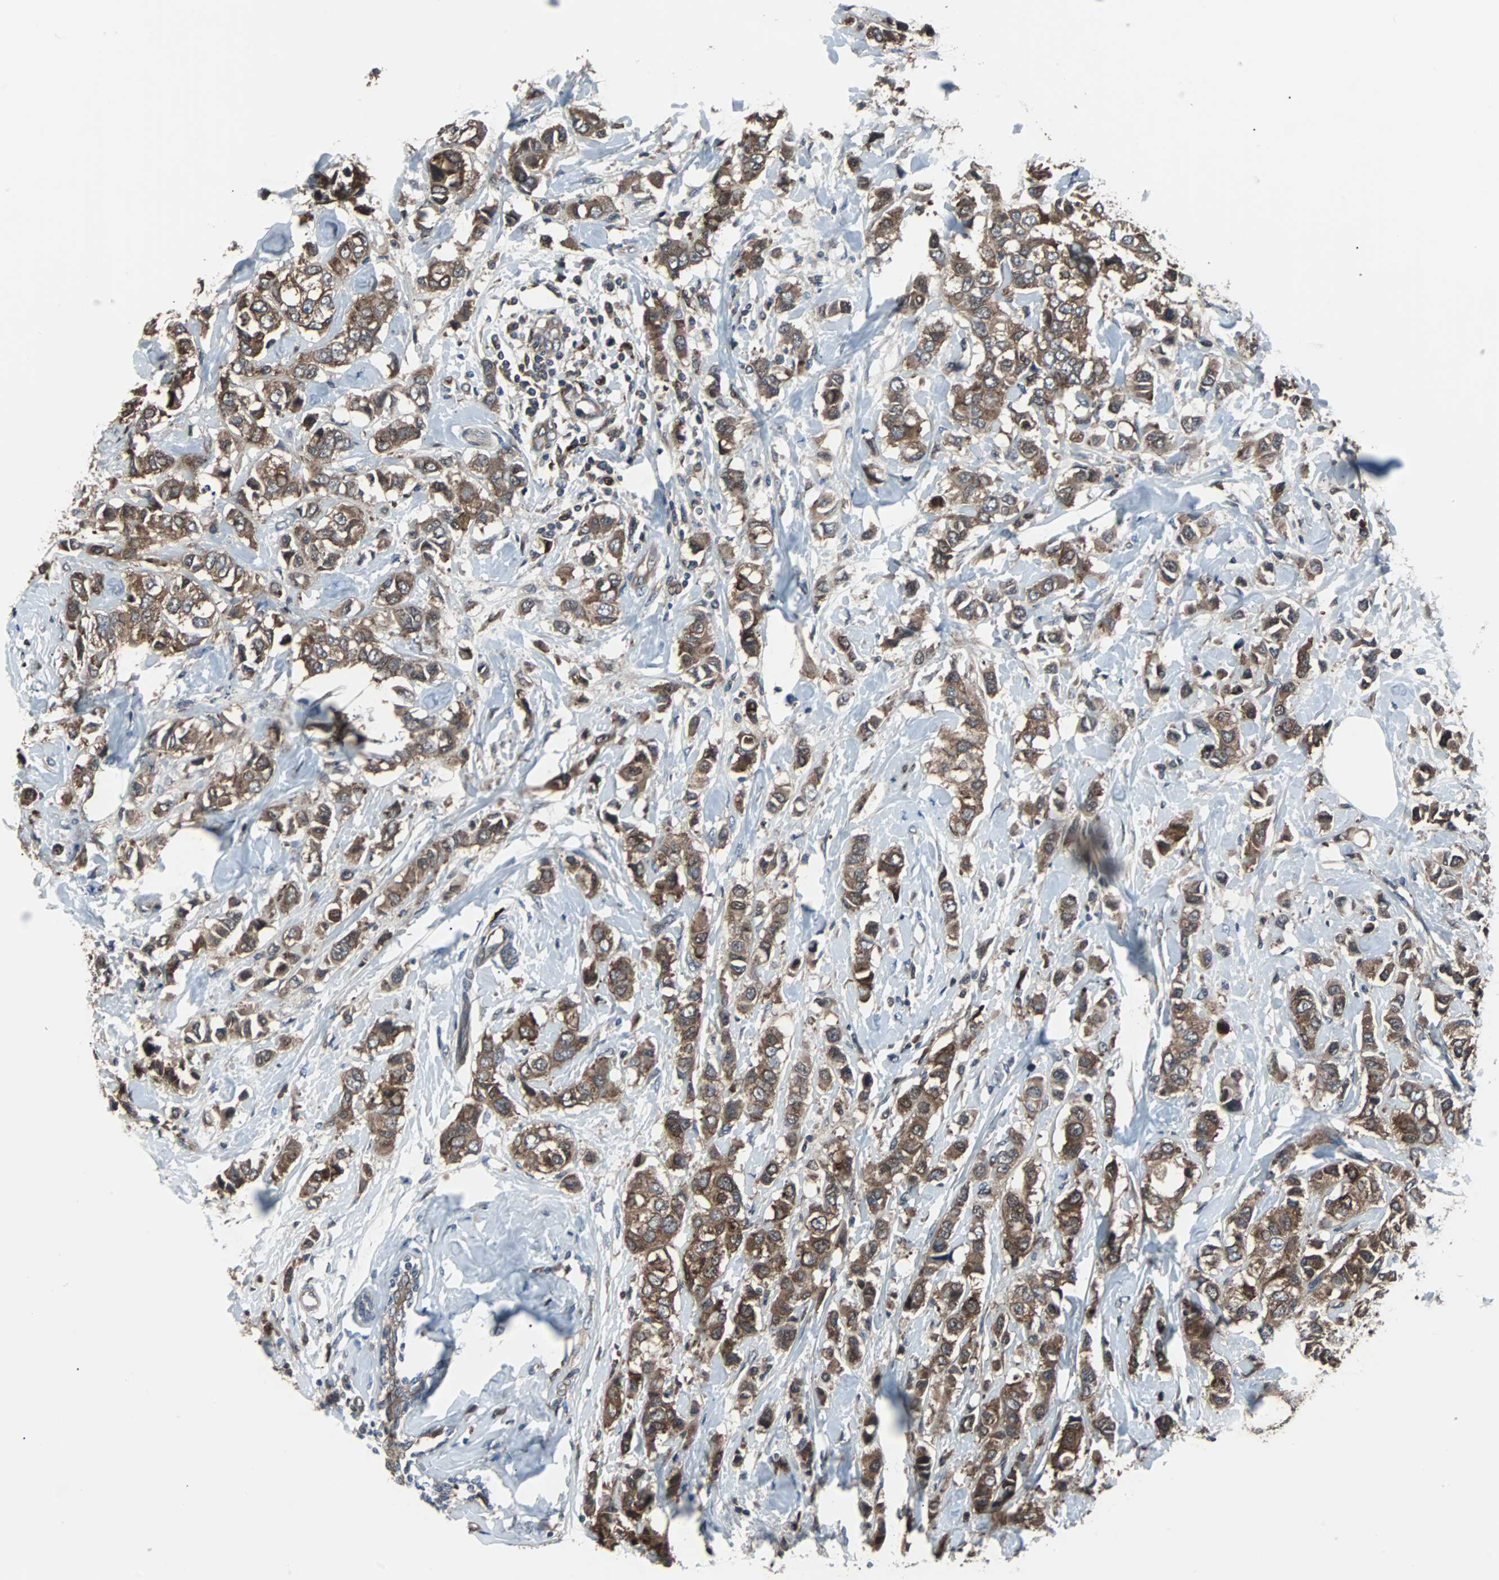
{"staining": {"intensity": "moderate", "quantity": ">75%", "location": "cytoplasmic/membranous"}, "tissue": "breast cancer", "cell_type": "Tumor cells", "image_type": "cancer", "snomed": [{"axis": "morphology", "description": "Duct carcinoma"}, {"axis": "topography", "description": "Breast"}], "caption": "A high-resolution image shows IHC staining of infiltrating ductal carcinoma (breast), which exhibits moderate cytoplasmic/membranous expression in approximately >75% of tumor cells.", "gene": "PAK1", "patient": {"sex": "female", "age": 50}}